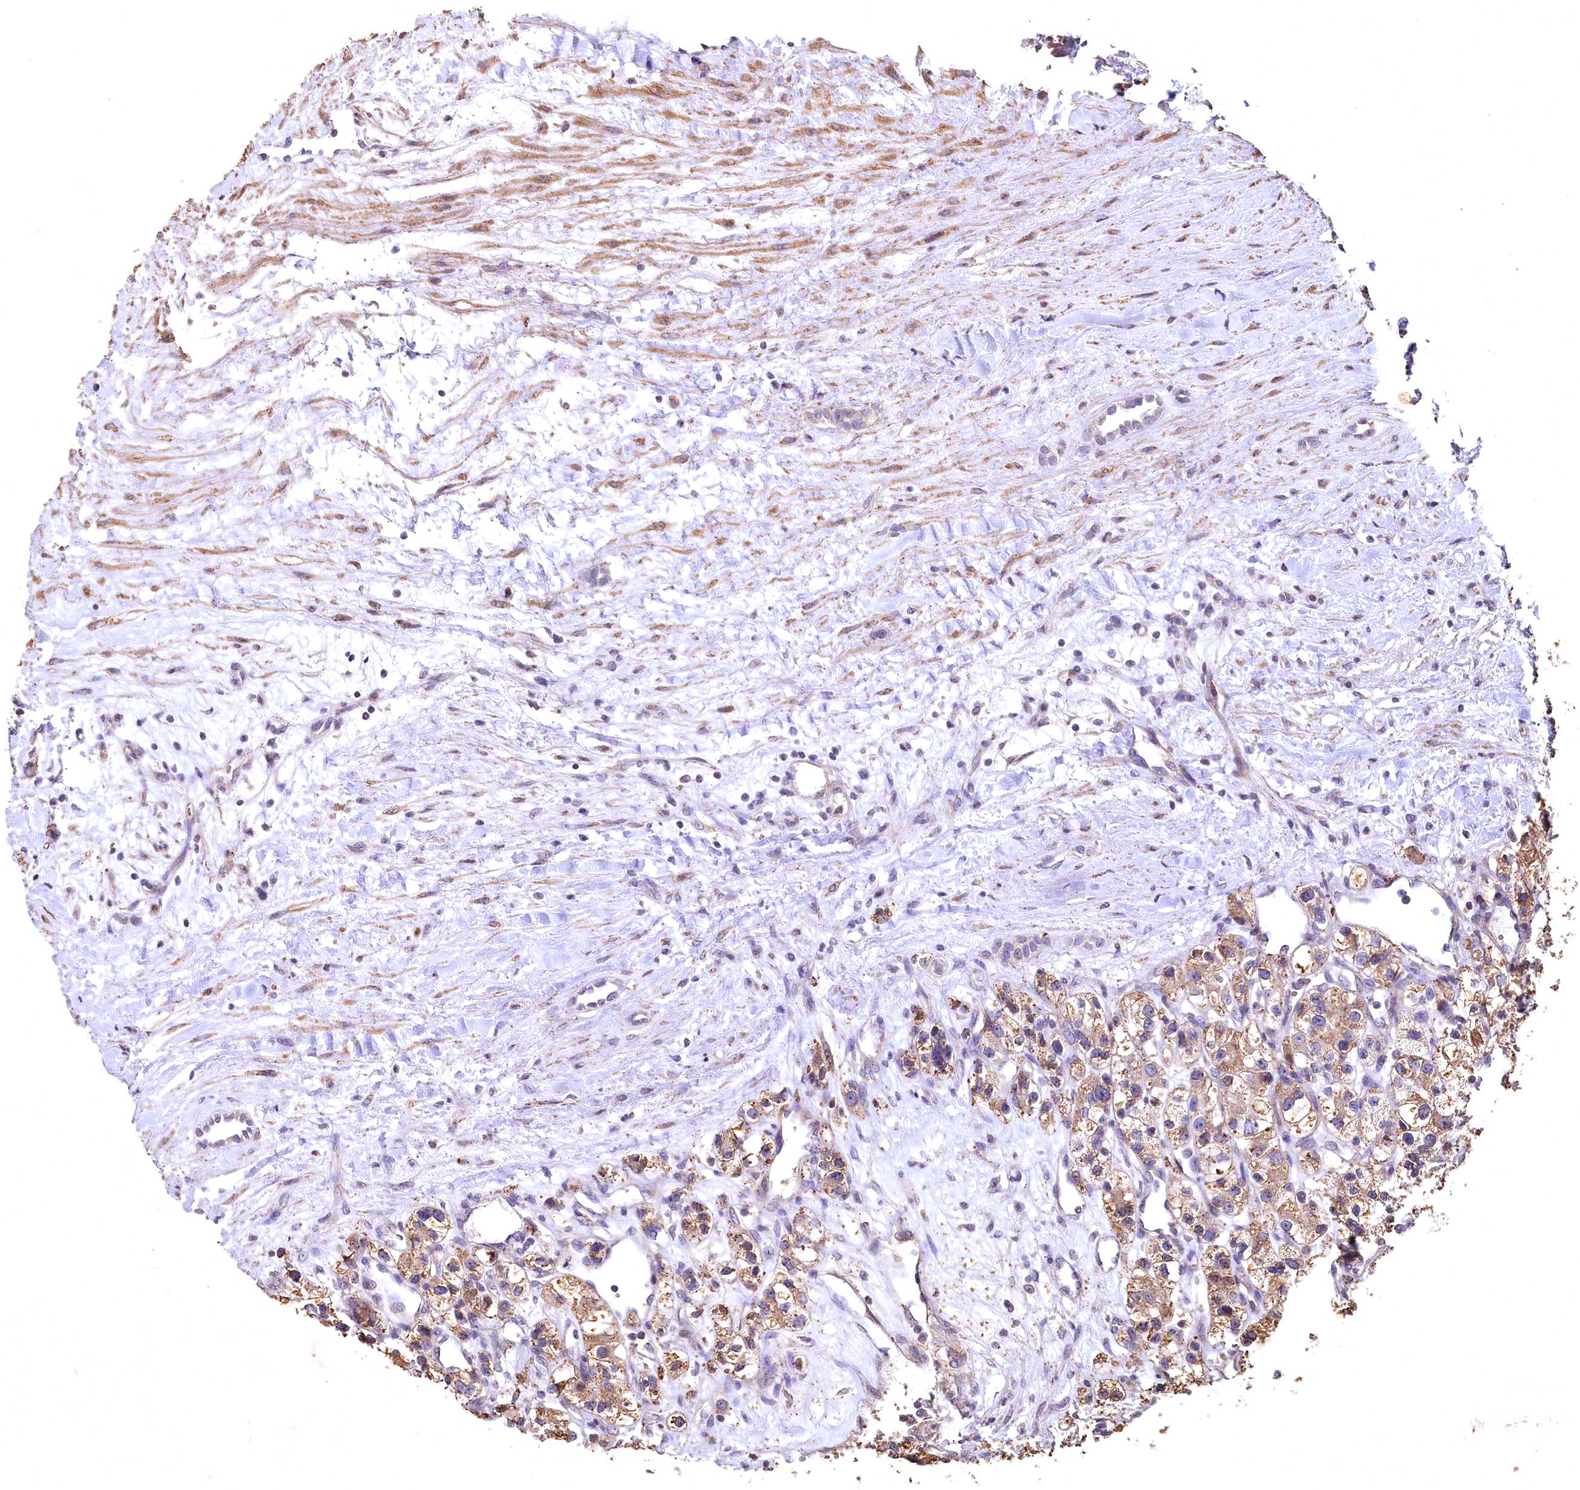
{"staining": {"intensity": "weak", "quantity": ">75%", "location": "cytoplasmic/membranous"}, "tissue": "renal cancer", "cell_type": "Tumor cells", "image_type": "cancer", "snomed": [{"axis": "morphology", "description": "Adenocarcinoma, NOS"}, {"axis": "topography", "description": "Kidney"}], "caption": "DAB immunohistochemical staining of human renal cancer shows weak cytoplasmic/membranous protein positivity in about >75% of tumor cells.", "gene": "SPTA1", "patient": {"sex": "female", "age": 57}}